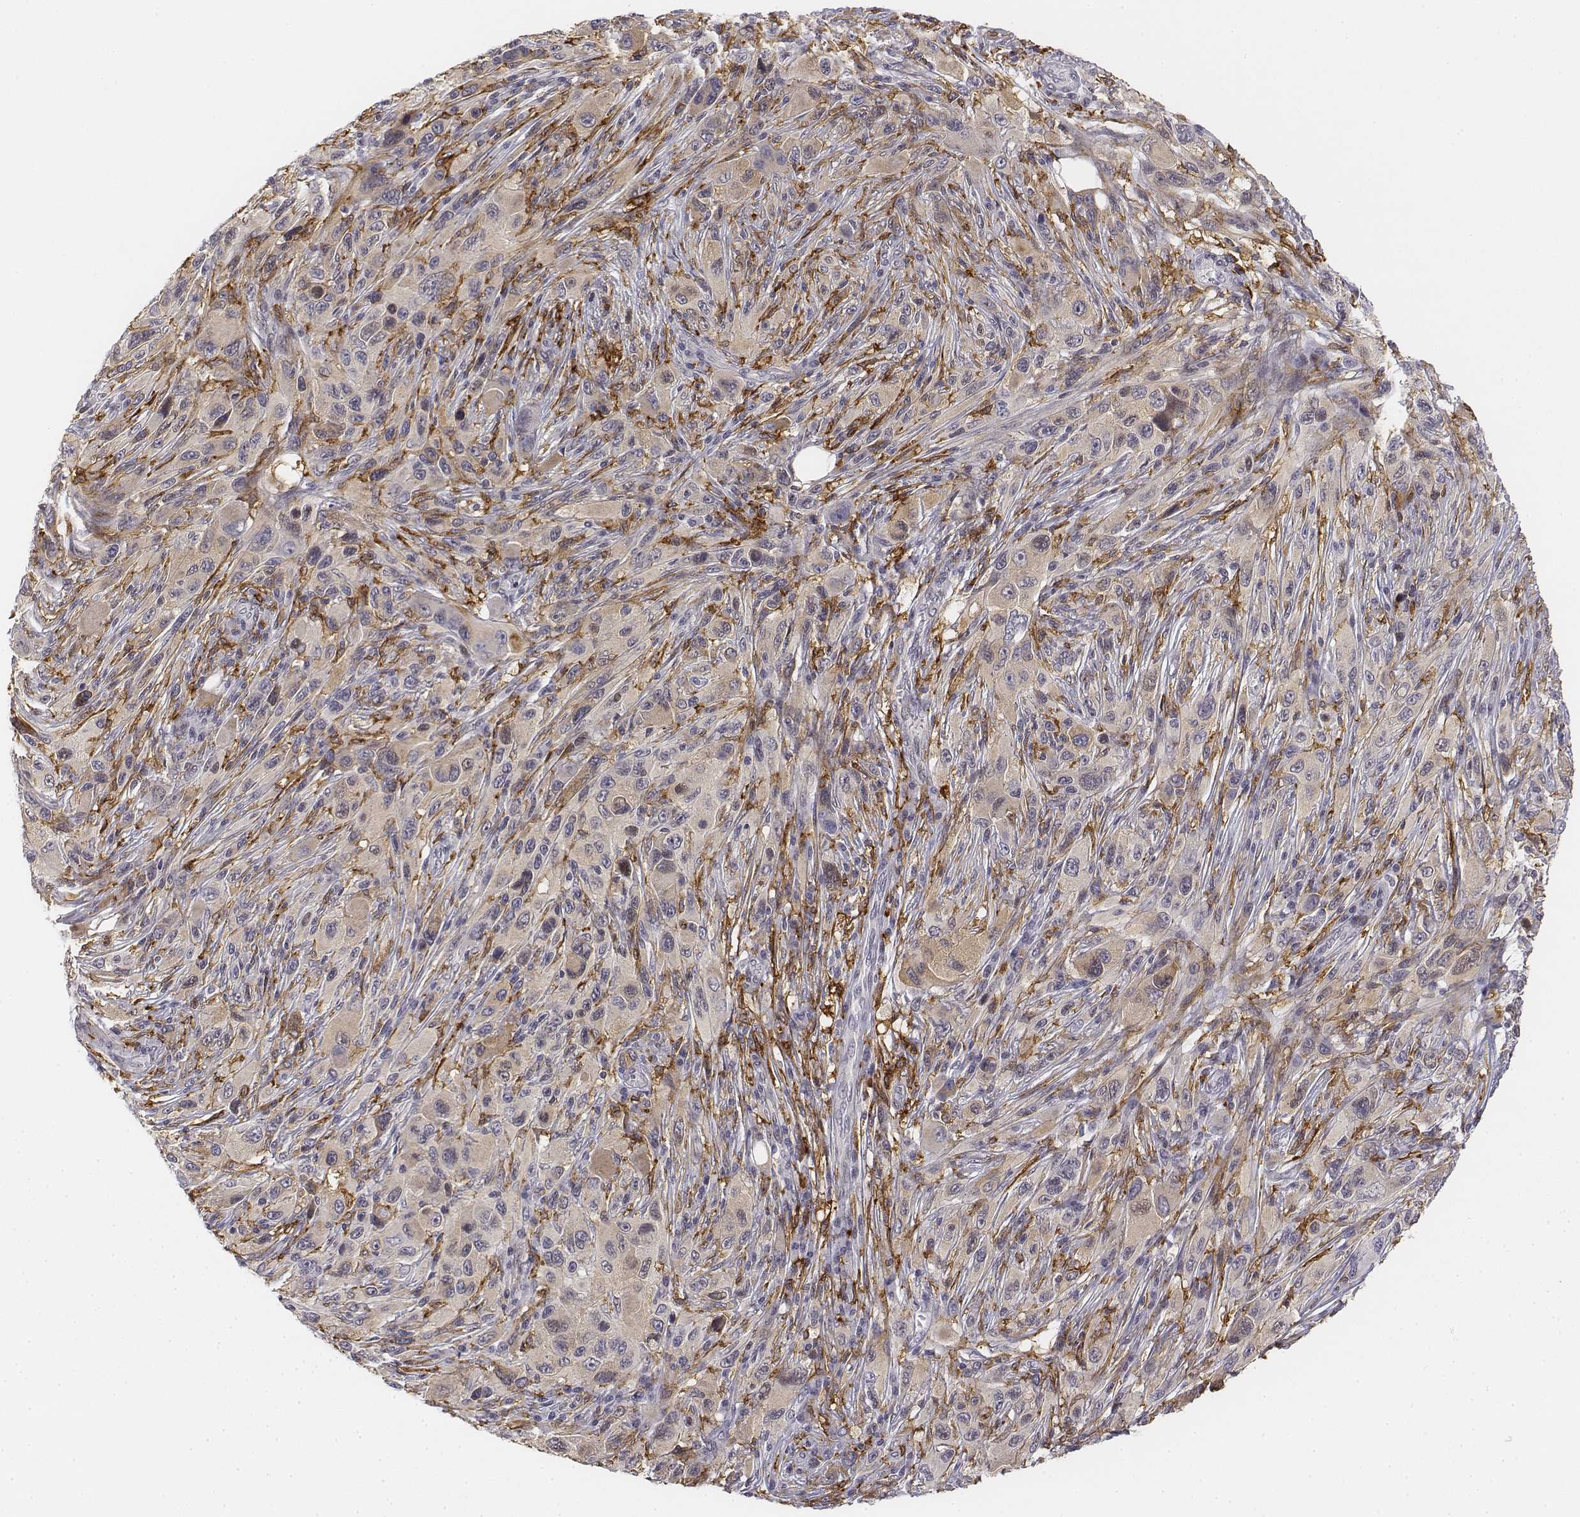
{"staining": {"intensity": "negative", "quantity": "none", "location": "none"}, "tissue": "melanoma", "cell_type": "Tumor cells", "image_type": "cancer", "snomed": [{"axis": "morphology", "description": "Malignant melanoma, NOS"}, {"axis": "topography", "description": "Skin"}], "caption": "Tumor cells show no significant positivity in malignant melanoma. (IHC, brightfield microscopy, high magnification).", "gene": "CD14", "patient": {"sex": "male", "age": 53}}